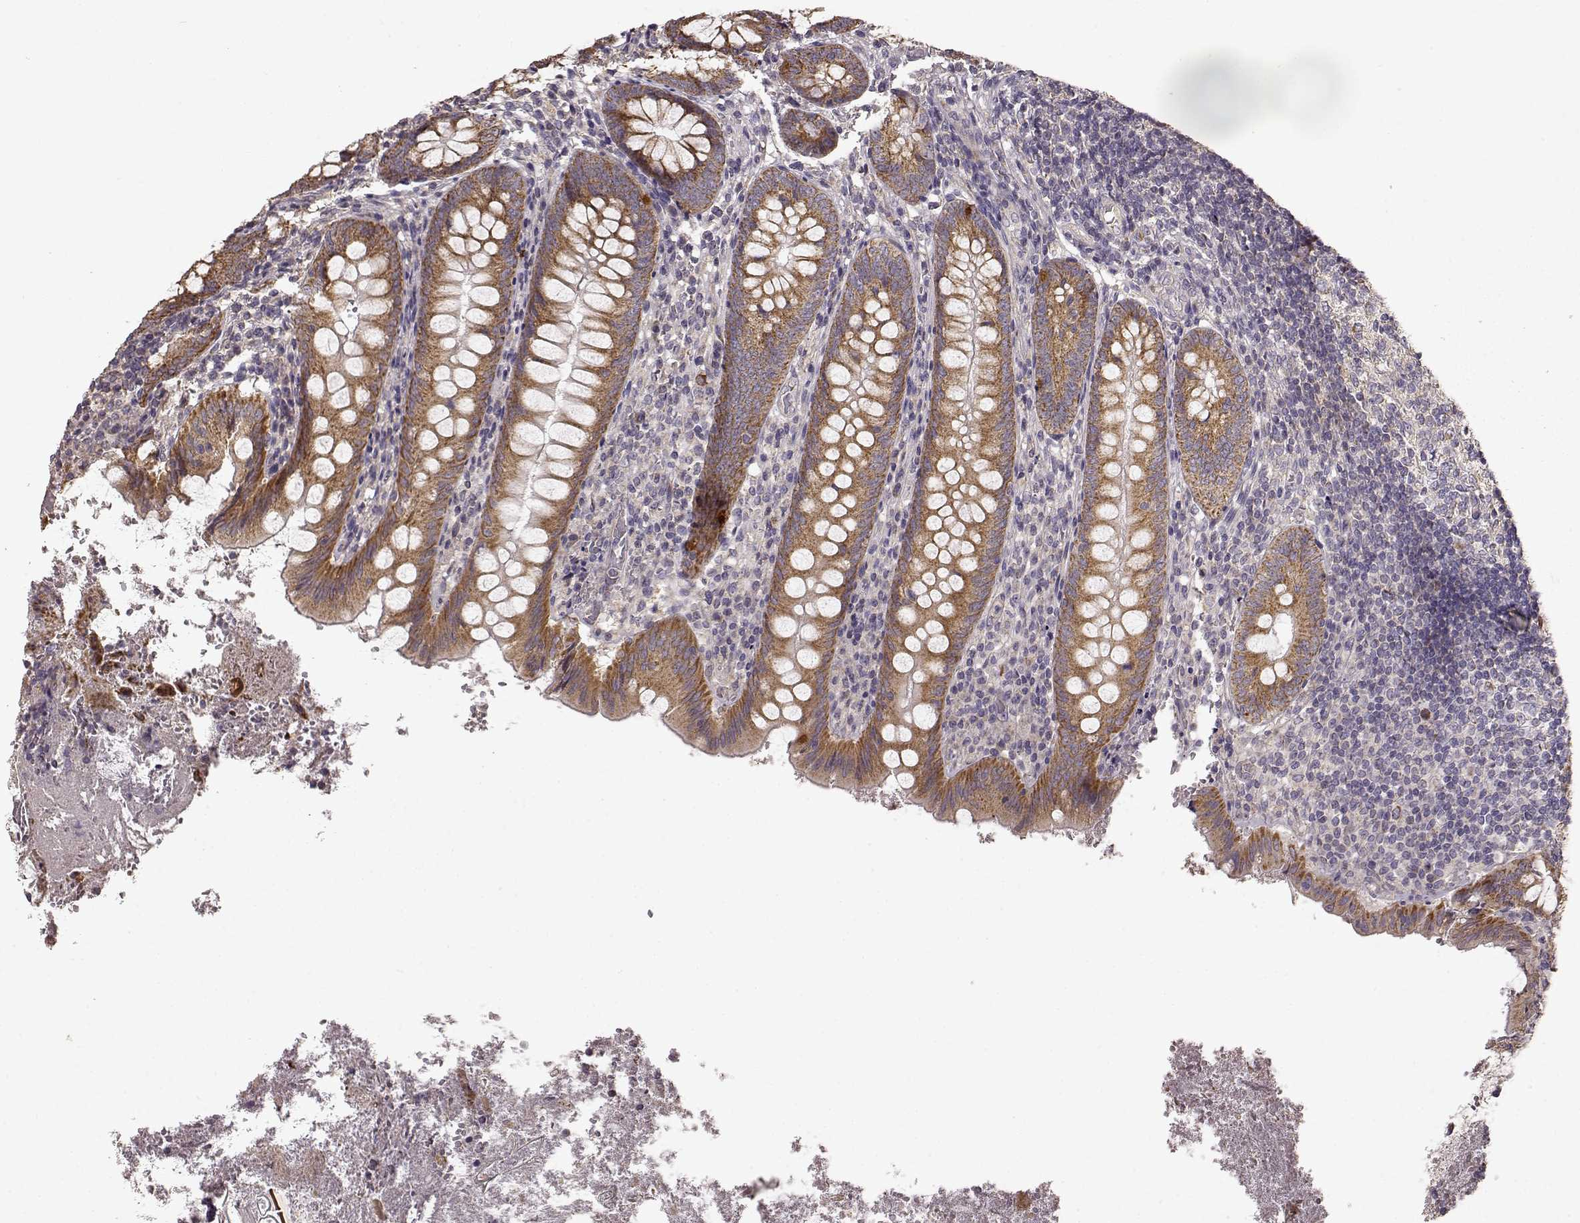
{"staining": {"intensity": "moderate", "quantity": ">75%", "location": "cytoplasmic/membranous"}, "tissue": "appendix", "cell_type": "Glandular cells", "image_type": "normal", "snomed": [{"axis": "morphology", "description": "Normal tissue, NOS"}, {"axis": "topography", "description": "Appendix"}], "caption": "Appendix stained with immunohistochemistry (IHC) displays moderate cytoplasmic/membranous positivity in about >75% of glandular cells.", "gene": "ERBB3", "patient": {"sex": "female", "age": 23}}